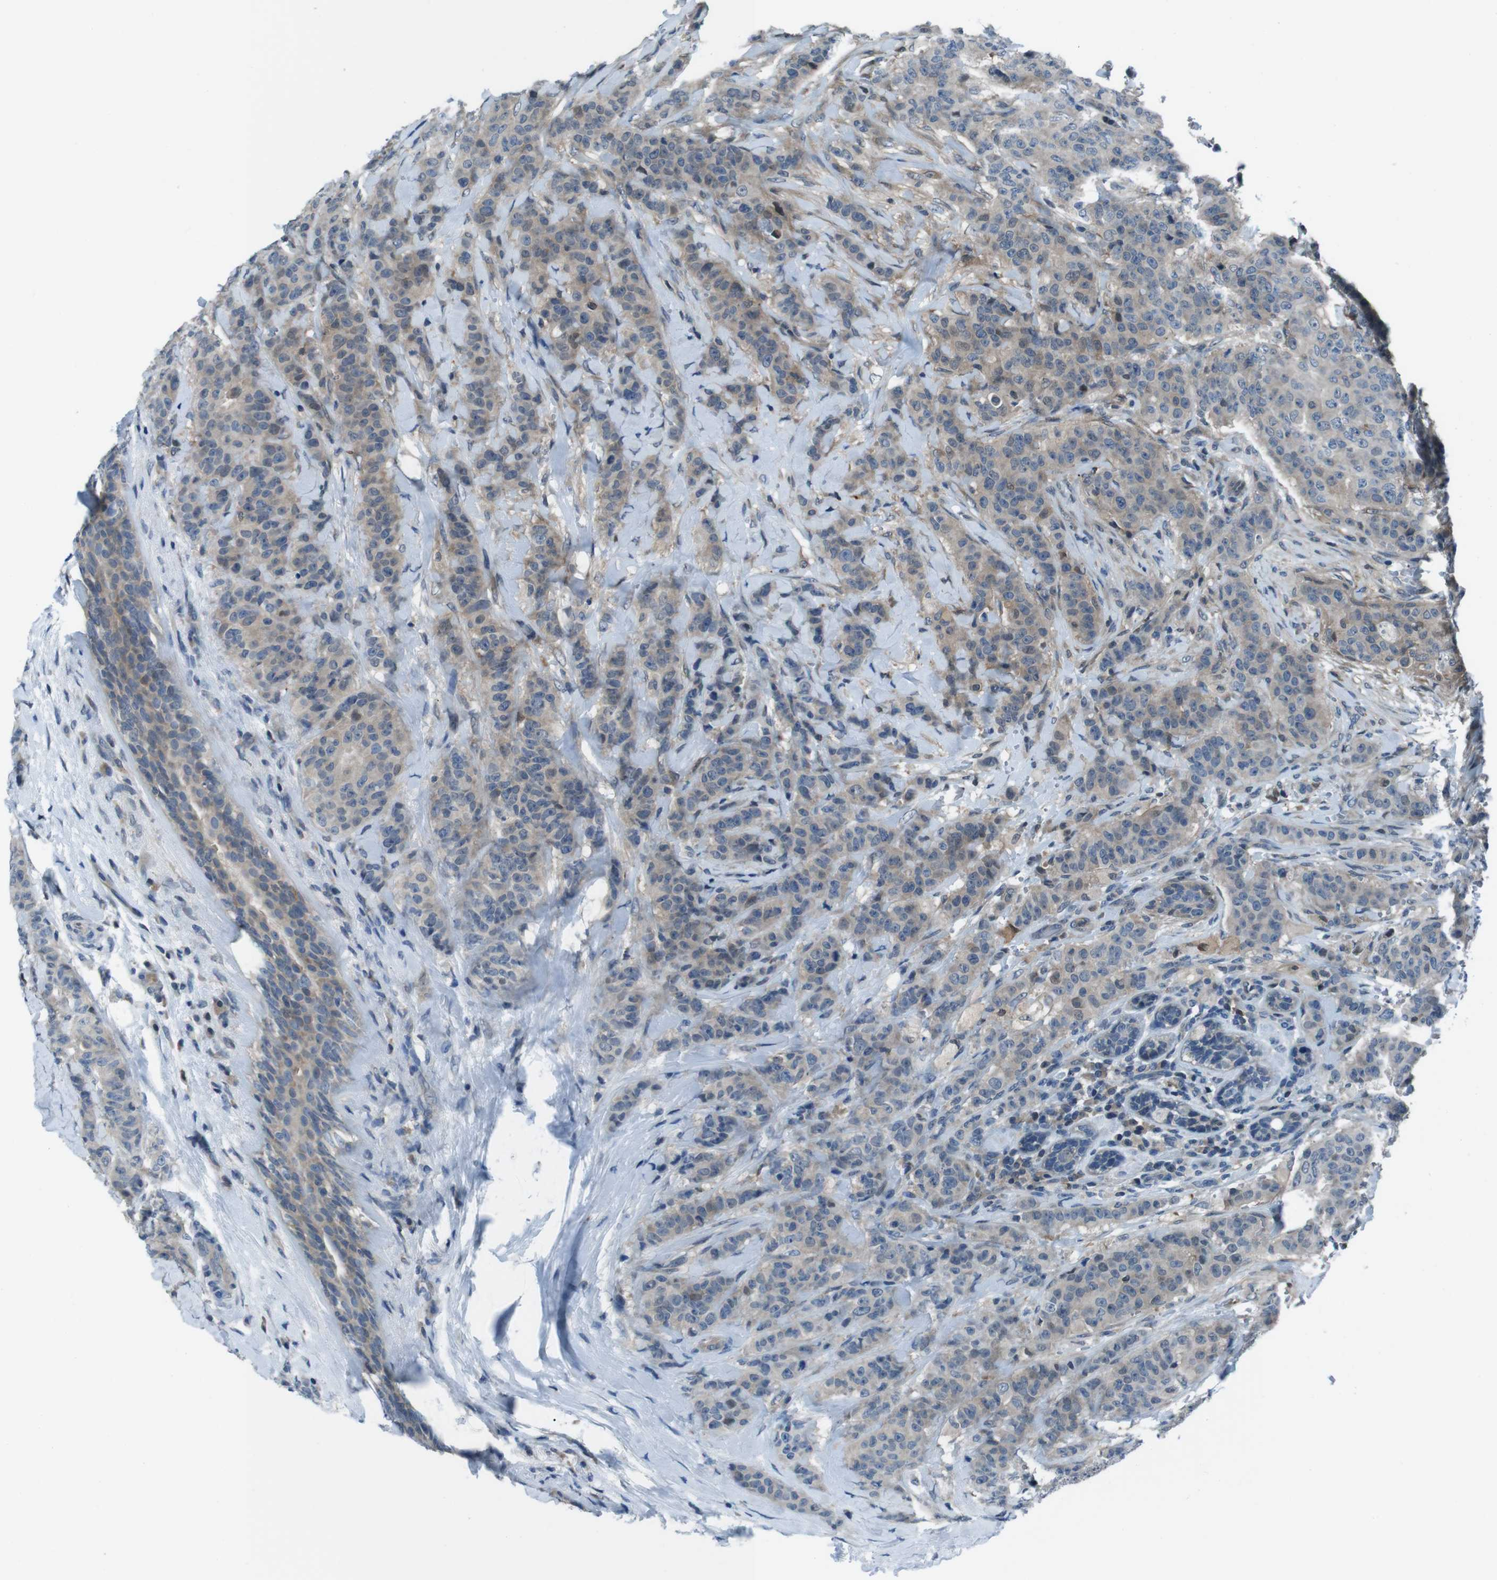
{"staining": {"intensity": "weak", "quantity": ">75%", "location": "cytoplasmic/membranous"}, "tissue": "breast cancer", "cell_type": "Tumor cells", "image_type": "cancer", "snomed": [{"axis": "morphology", "description": "Normal tissue, NOS"}, {"axis": "morphology", "description": "Duct carcinoma"}, {"axis": "topography", "description": "Breast"}], "caption": "Weak cytoplasmic/membranous protein positivity is appreciated in approximately >75% of tumor cells in breast intraductal carcinoma. The staining is performed using DAB (3,3'-diaminobenzidine) brown chromogen to label protein expression. The nuclei are counter-stained blue using hematoxylin.", "gene": "NANOS2", "patient": {"sex": "female", "age": 40}}